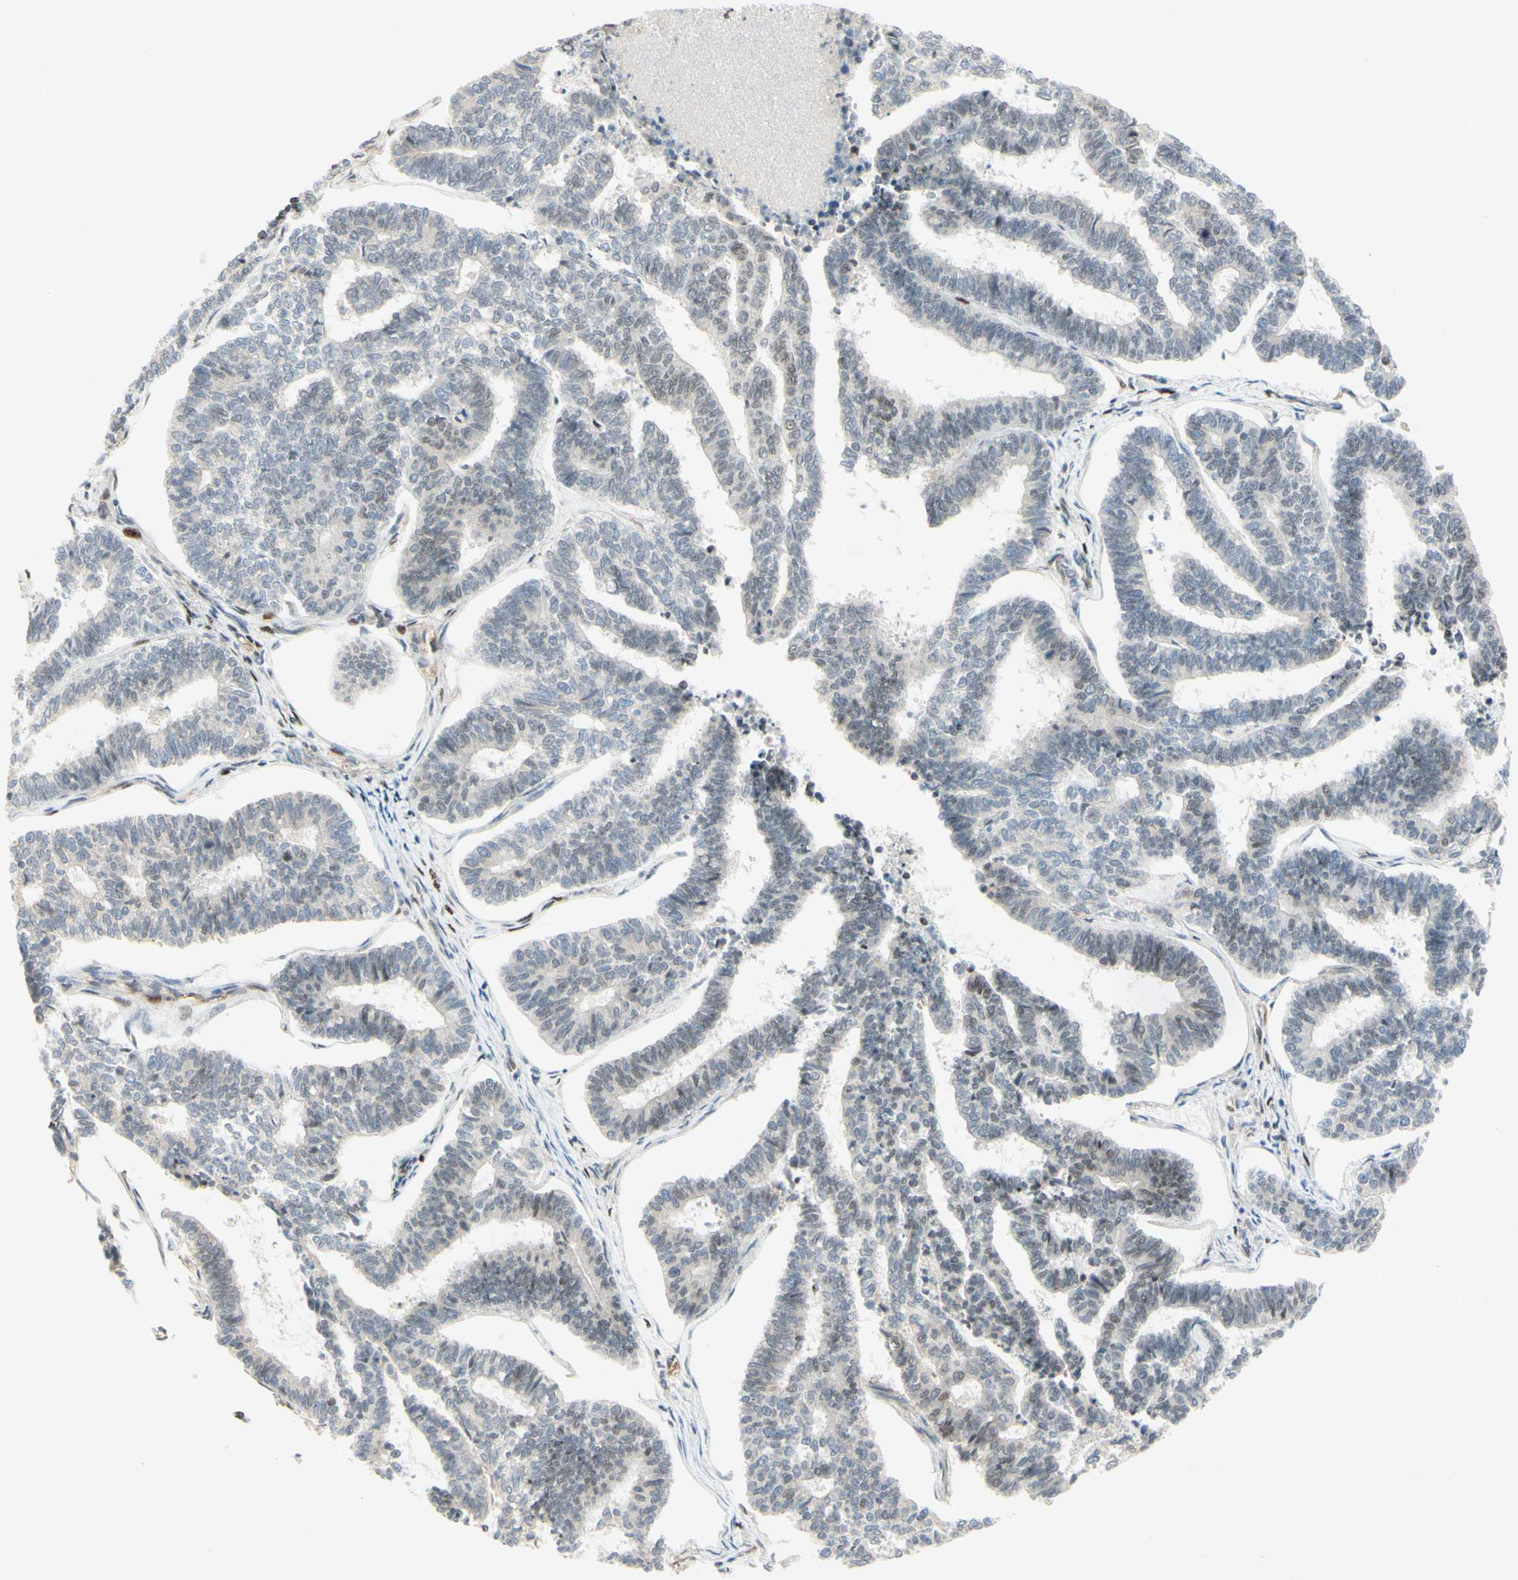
{"staining": {"intensity": "negative", "quantity": "none", "location": "none"}, "tissue": "endometrial cancer", "cell_type": "Tumor cells", "image_type": "cancer", "snomed": [{"axis": "morphology", "description": "Adenocarcinoma, NOS"}, {"axis": "topography", "description": "Endometrium"}], "caption": "An immunohistochemistry (IHC) image of adenocarcinoma (endometrial) is shown. There is no staining in tumor cells of adenocarcinoma (endometrial).", "gene": "CDKL5", "patient": {"sex": "female", "age": 70}}